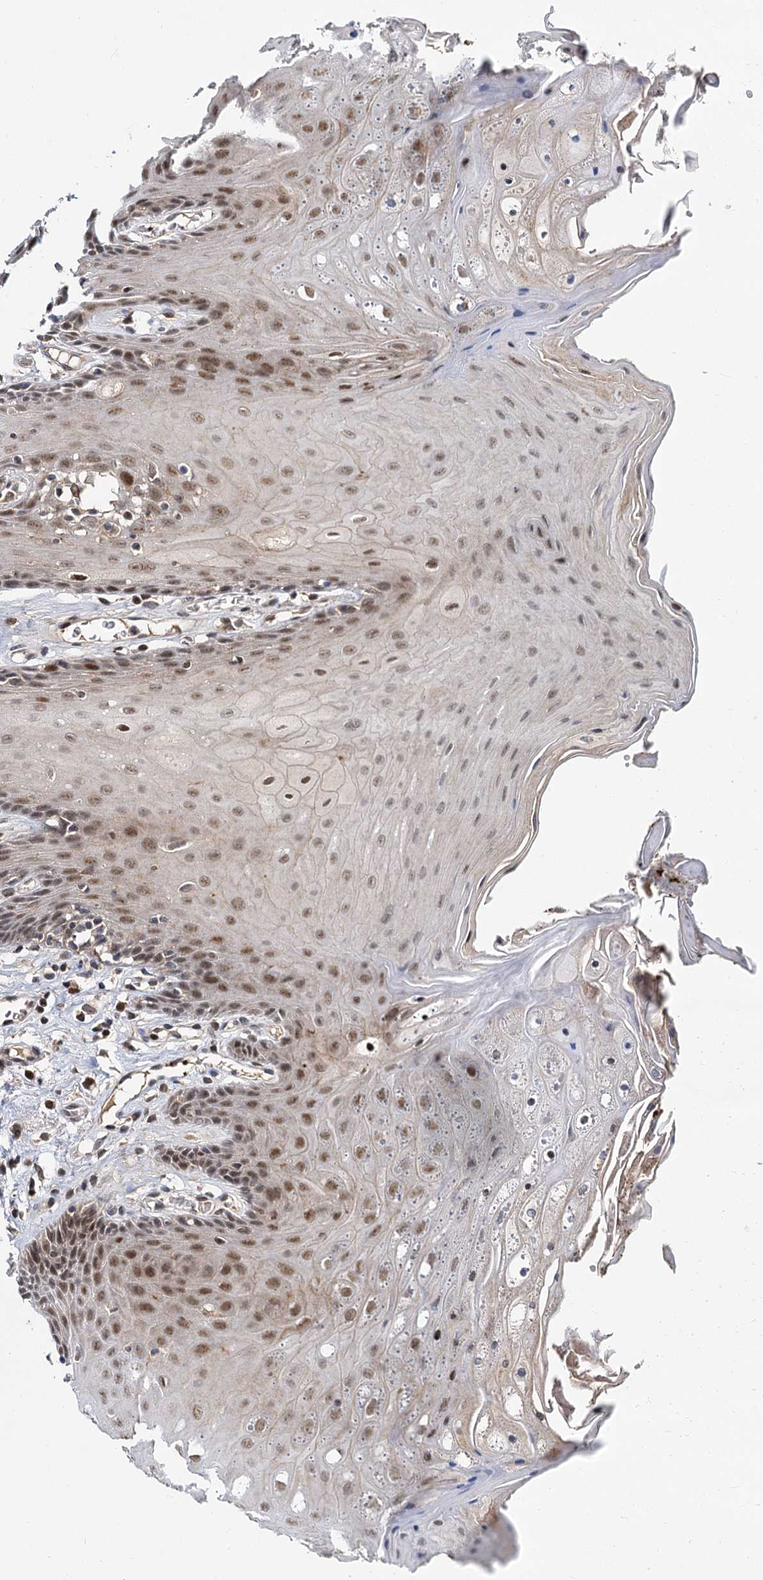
{"staining": {"intensity": "moderate", "quantity": "25%-75%", "location": "nuclear"}, "tissue": "oral mucosa", "cell_type": "Squamous epithelial cells", "image_type": "normal", "snomed": [{"axis": "morphology", "description": "Normal tissue, NOS"}, {"axis": "morphology", "description": "Squamous cell carcinoma, NOS"}, {"axis": "topography", "description": "Skeletal muscle"}, {"axis": "topography", "description": "Oral tissue"}, {"axis": "topography", "description": "Salivary gland"}, {"axis": "topography", "description": "Head-Neck"}], "caption": "This is an image of IHC staining of benign oral mucosa, which shows moderate positivity in the nuclear of squamous epithelial cells.", "gene": "MBD6", "patient": {"sex": "male", "age": 54}}